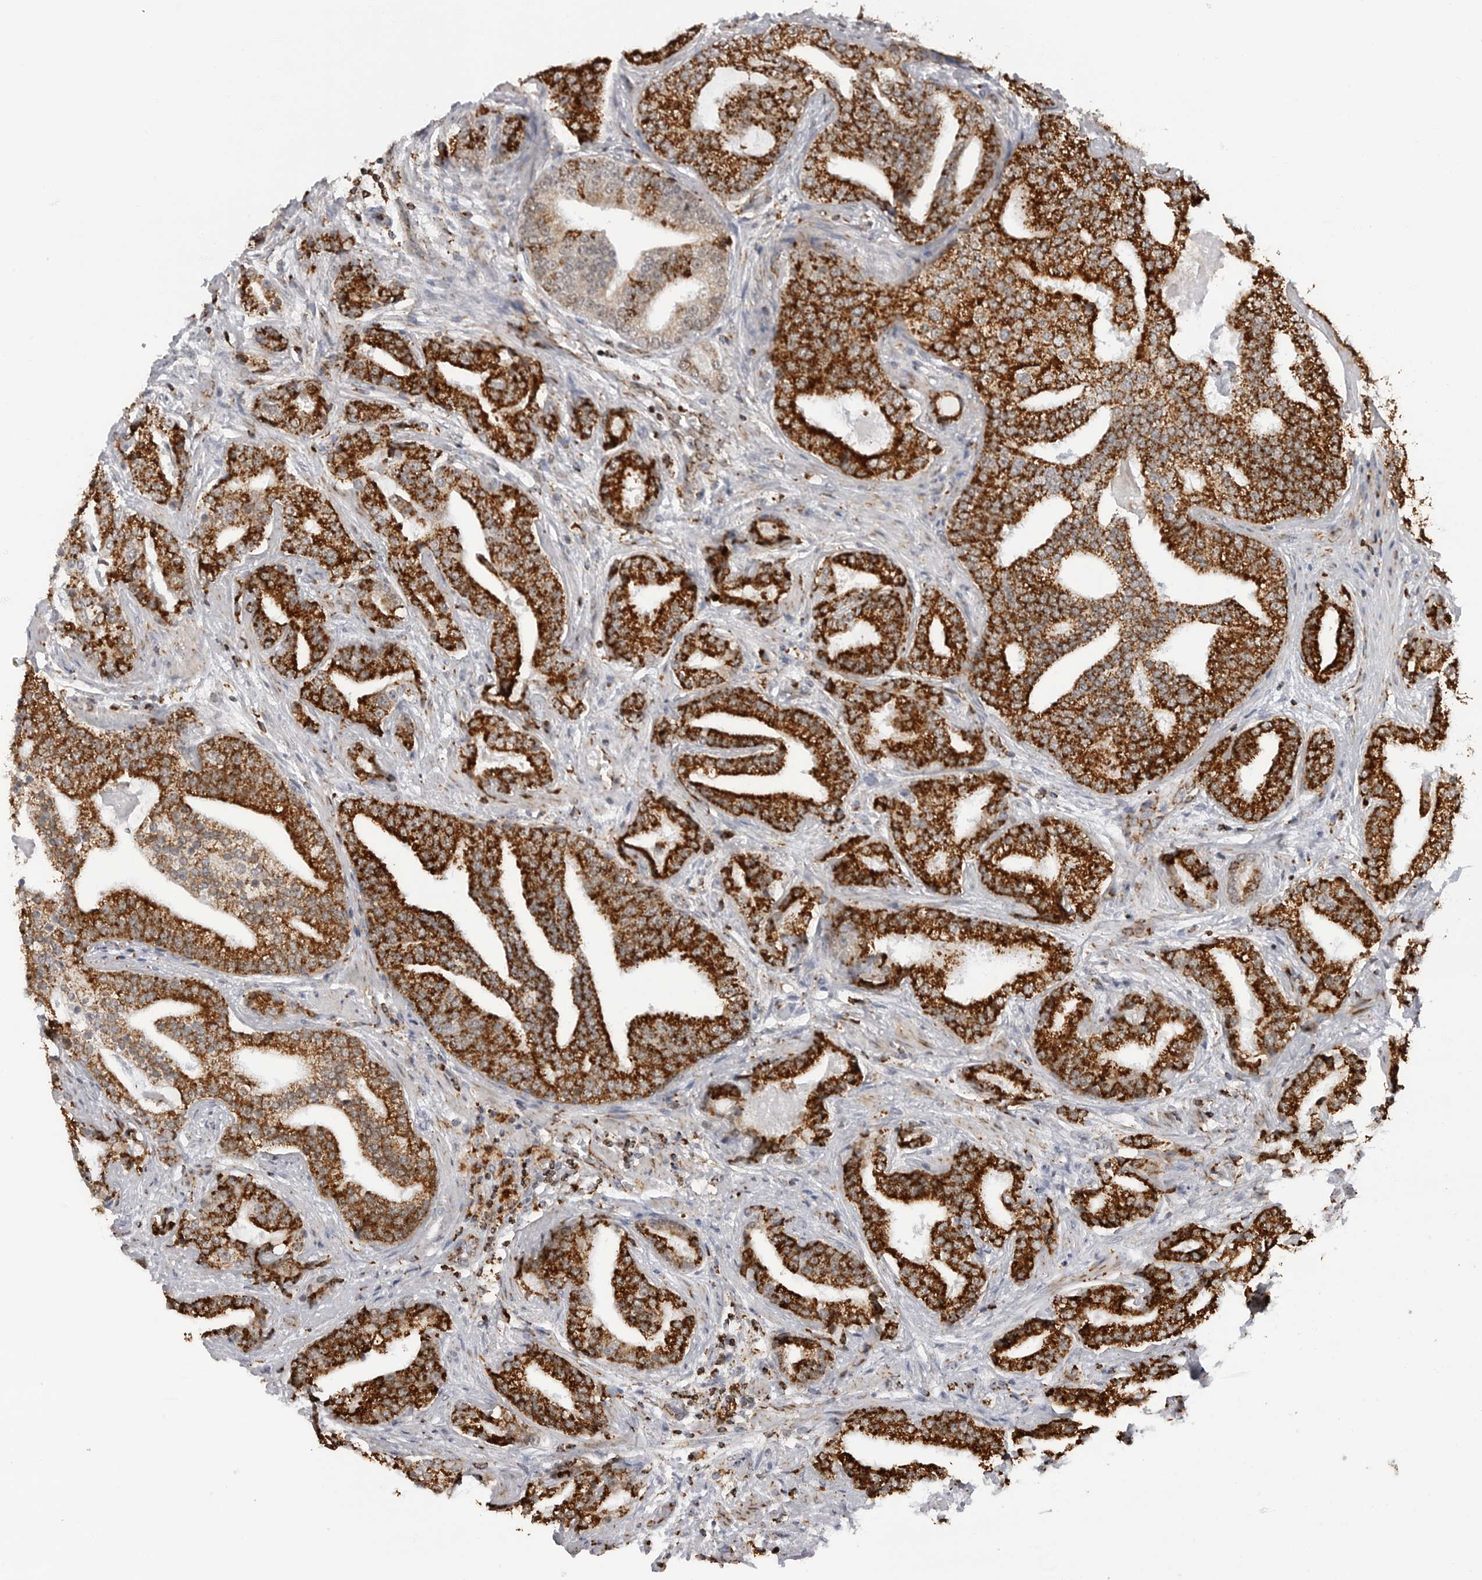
{"staining": {"intensity": "strong", "quantity": ">75%", "location": "cytoplasmic/membranous"}, "tissue": "prostate cancer", "cell_type": "Tumor cells", "image_type": "cancer", "snomed": [{"axis": "morphology", "description": "Adenocarcinoma, Low grade"}, {"axis": "topography", "description": "Prostate"}], "caption": "Prostate cancer was stained to show a protein in brown. There is high levels of strong cytoplasmic/membranous expression in about >75% of tumor cells.", "gene": "COX5A", "patient": {"sex": "male", "age": 67}}